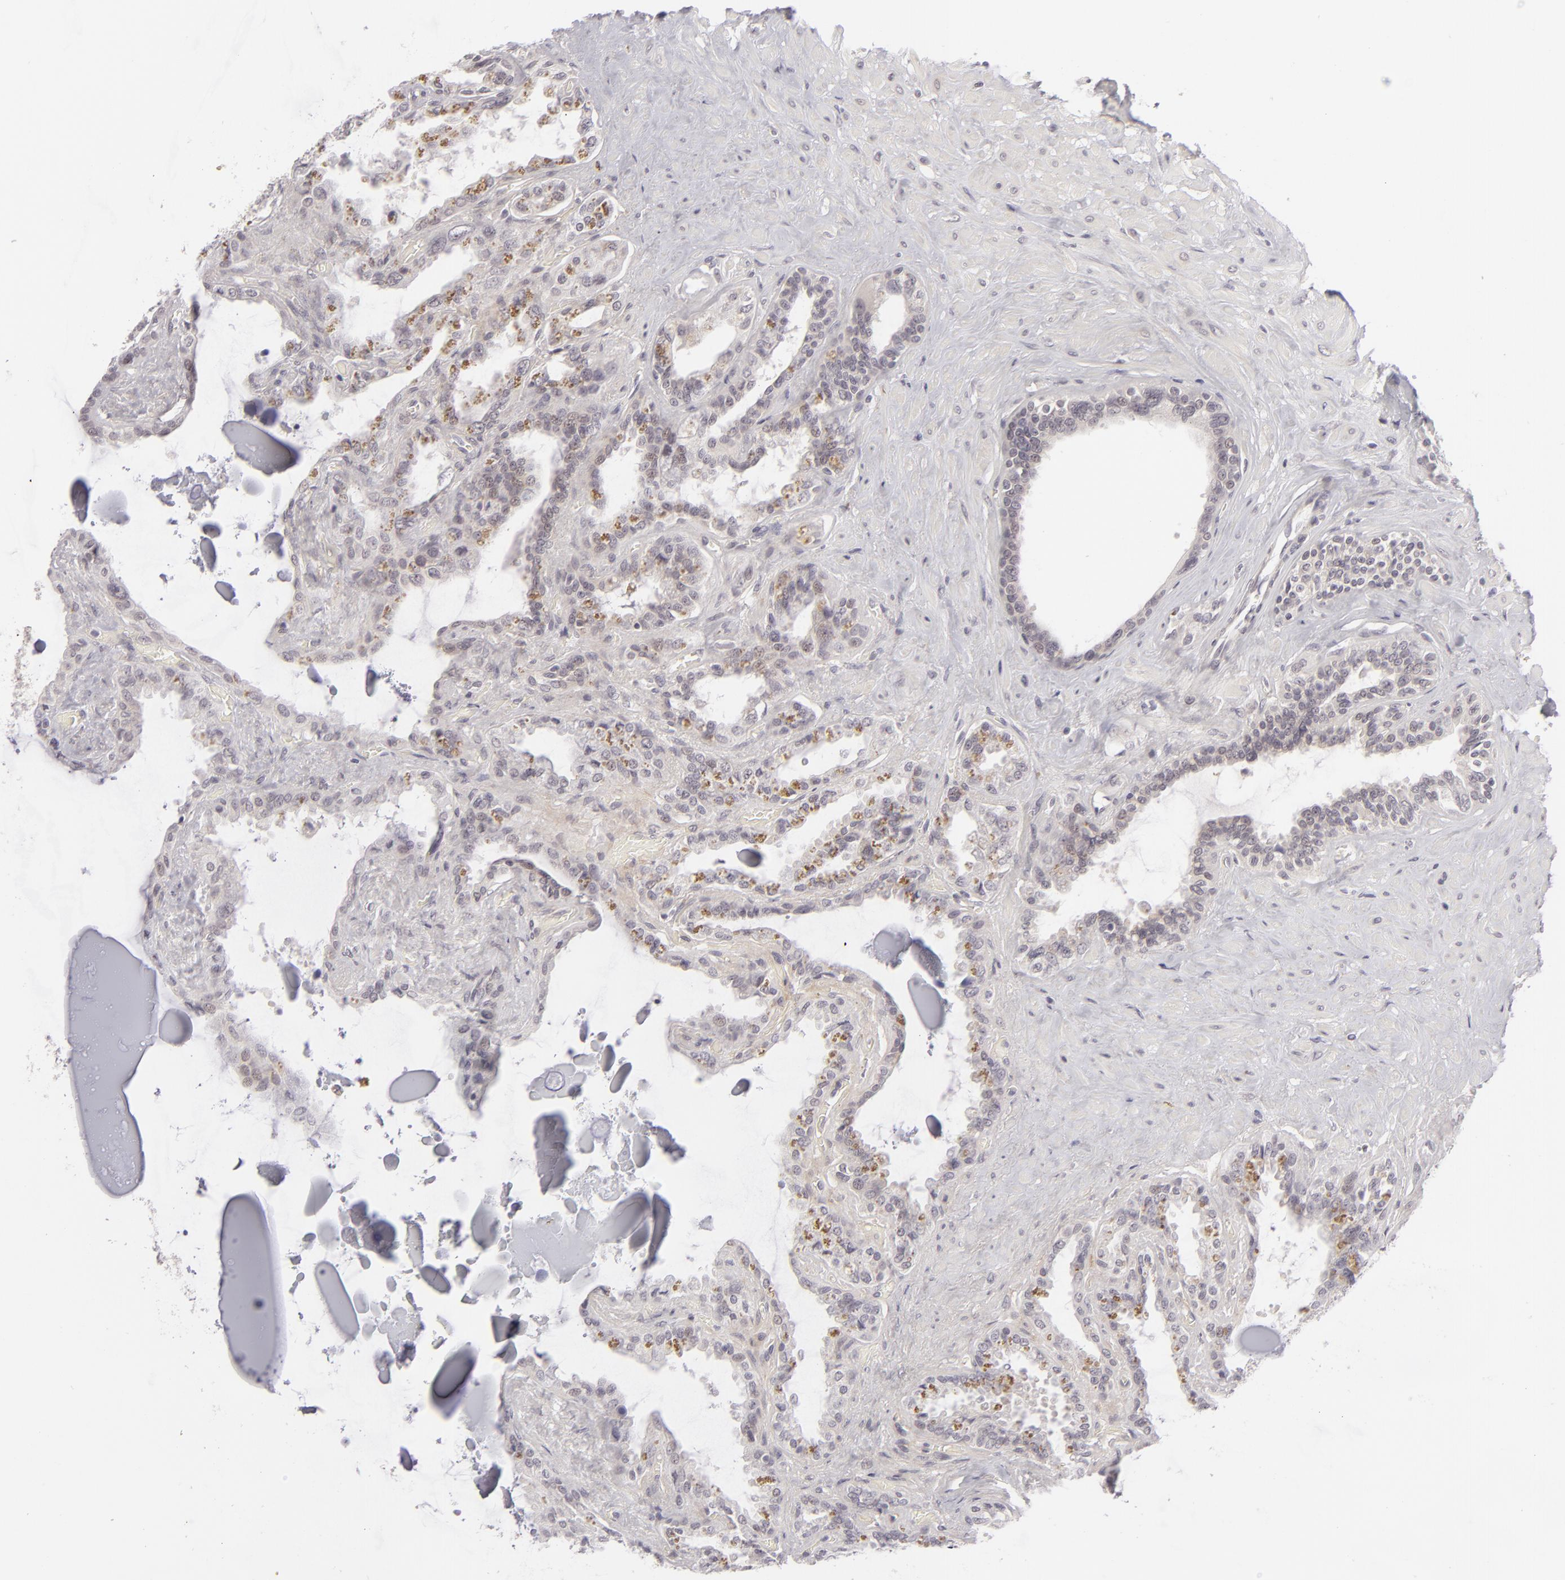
{"staining": {"intensity": "negative", "quantity": "none", "location": "none"}, "tissue": "seminal vesicle", "cell_type": "Glandular cells", "image_type": "normal", "snomed": [{"axis": "morphology", "description": "Normal tissue, NOS"}, {"axis": "morphology", "description": "Inflammation, NOS"}, {"axis": "topography", "description": "Urinary bladder"}, {"axis": "topography", "description": "Prostate"}, {"axis": "topography", "description": "Seminal veicle"}], "caption": "This is a histopathology image of immunohistochemistry (IHC) staining of normal seminal vesicle, which shows no expression in glandular cells. (DAB immunohistochemistry, high magnification).", "gene": "DLG3", "patient": {"sex": "male", "age": 82}}